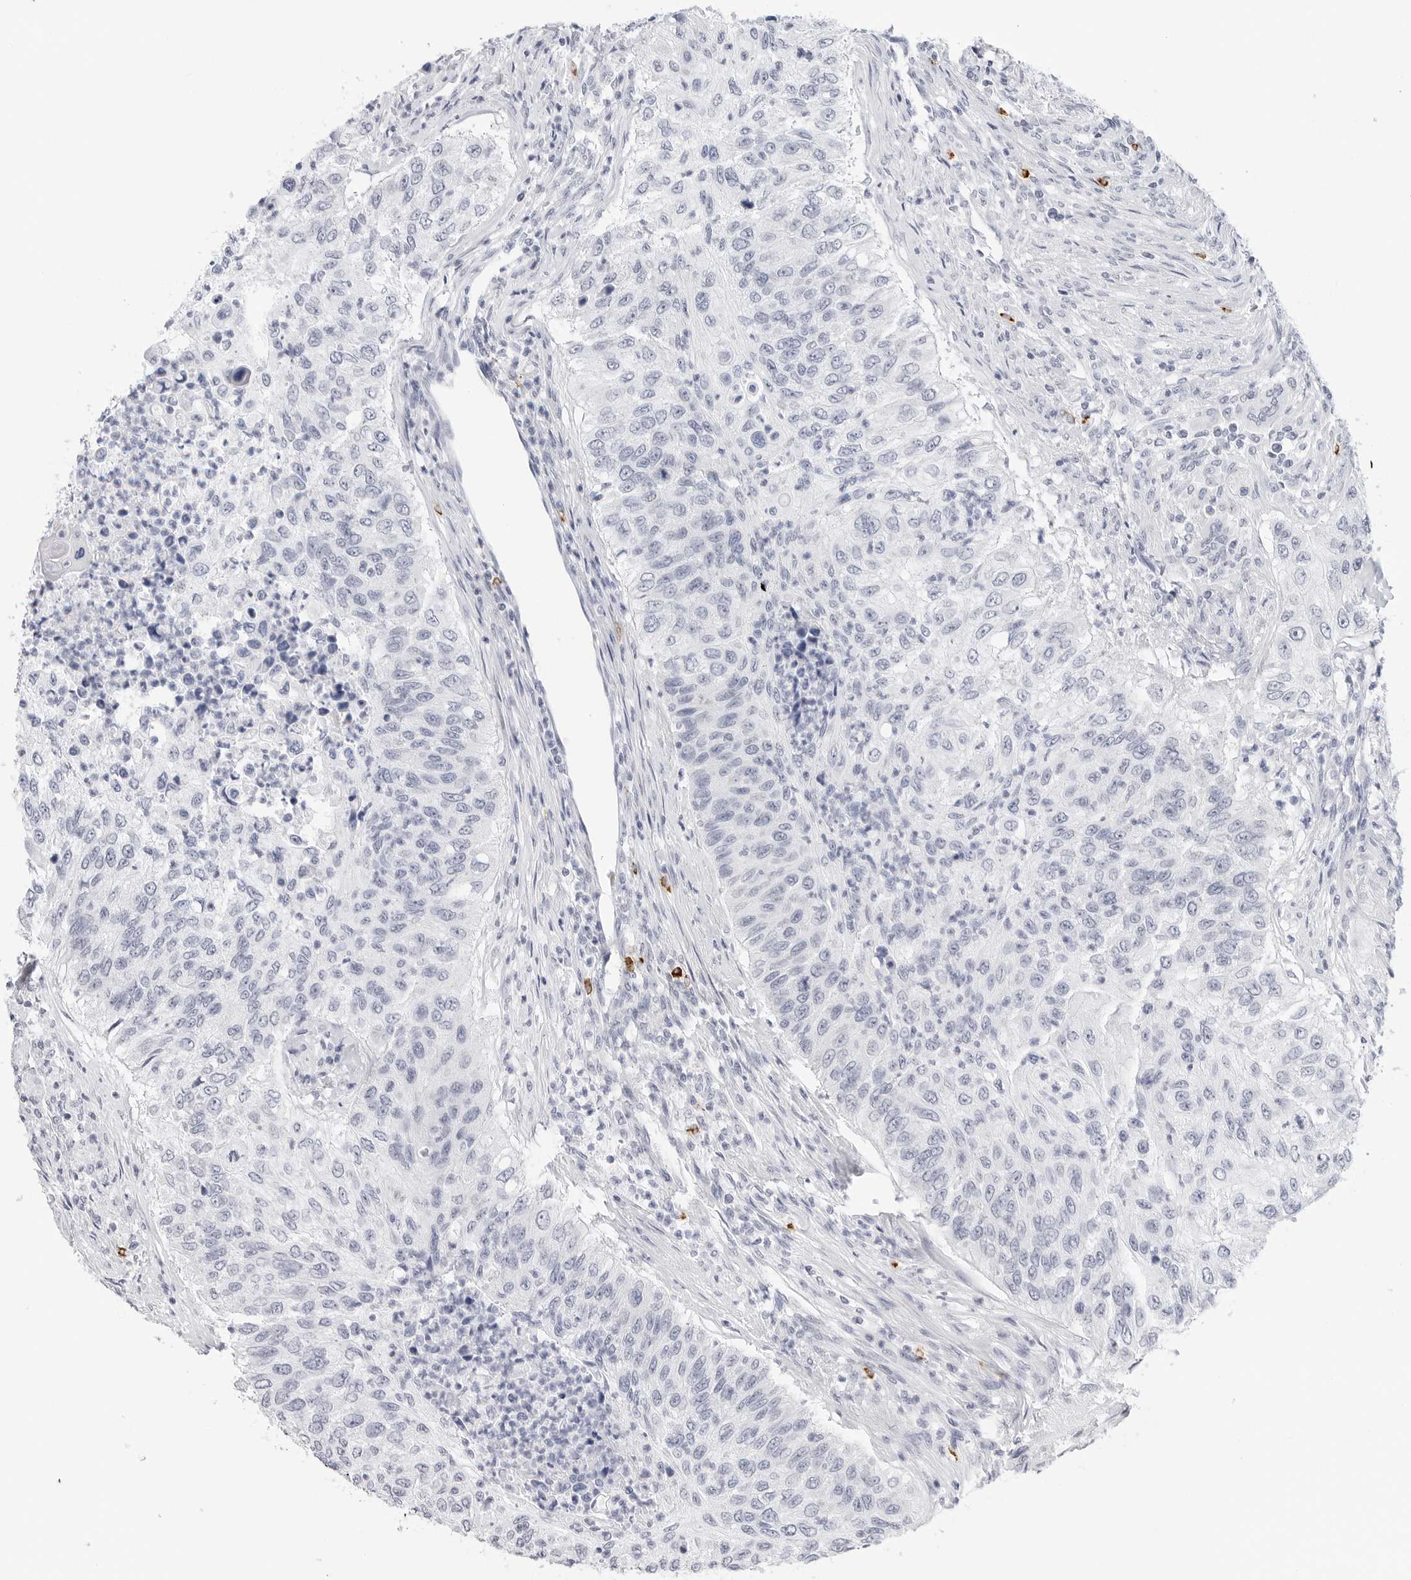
{"staining": {"intensity": "negative", "quantity": "none", "location": "none"}, "tissue": "urothelial cancer", "cell_type": "Tumor cells", "image_type": "cancer", "snomed": [{"axis": "morphology", "description": "Urothelial carcinoma, High grade"}, {"axis": "topography", "description": "Urinary bladder"}], "caption": "Image shows no protein positivity in tumor cells of urothelial cancer tissue.", "gene": "HSPB7", "patient": {"sex": "female", "age": 60}}